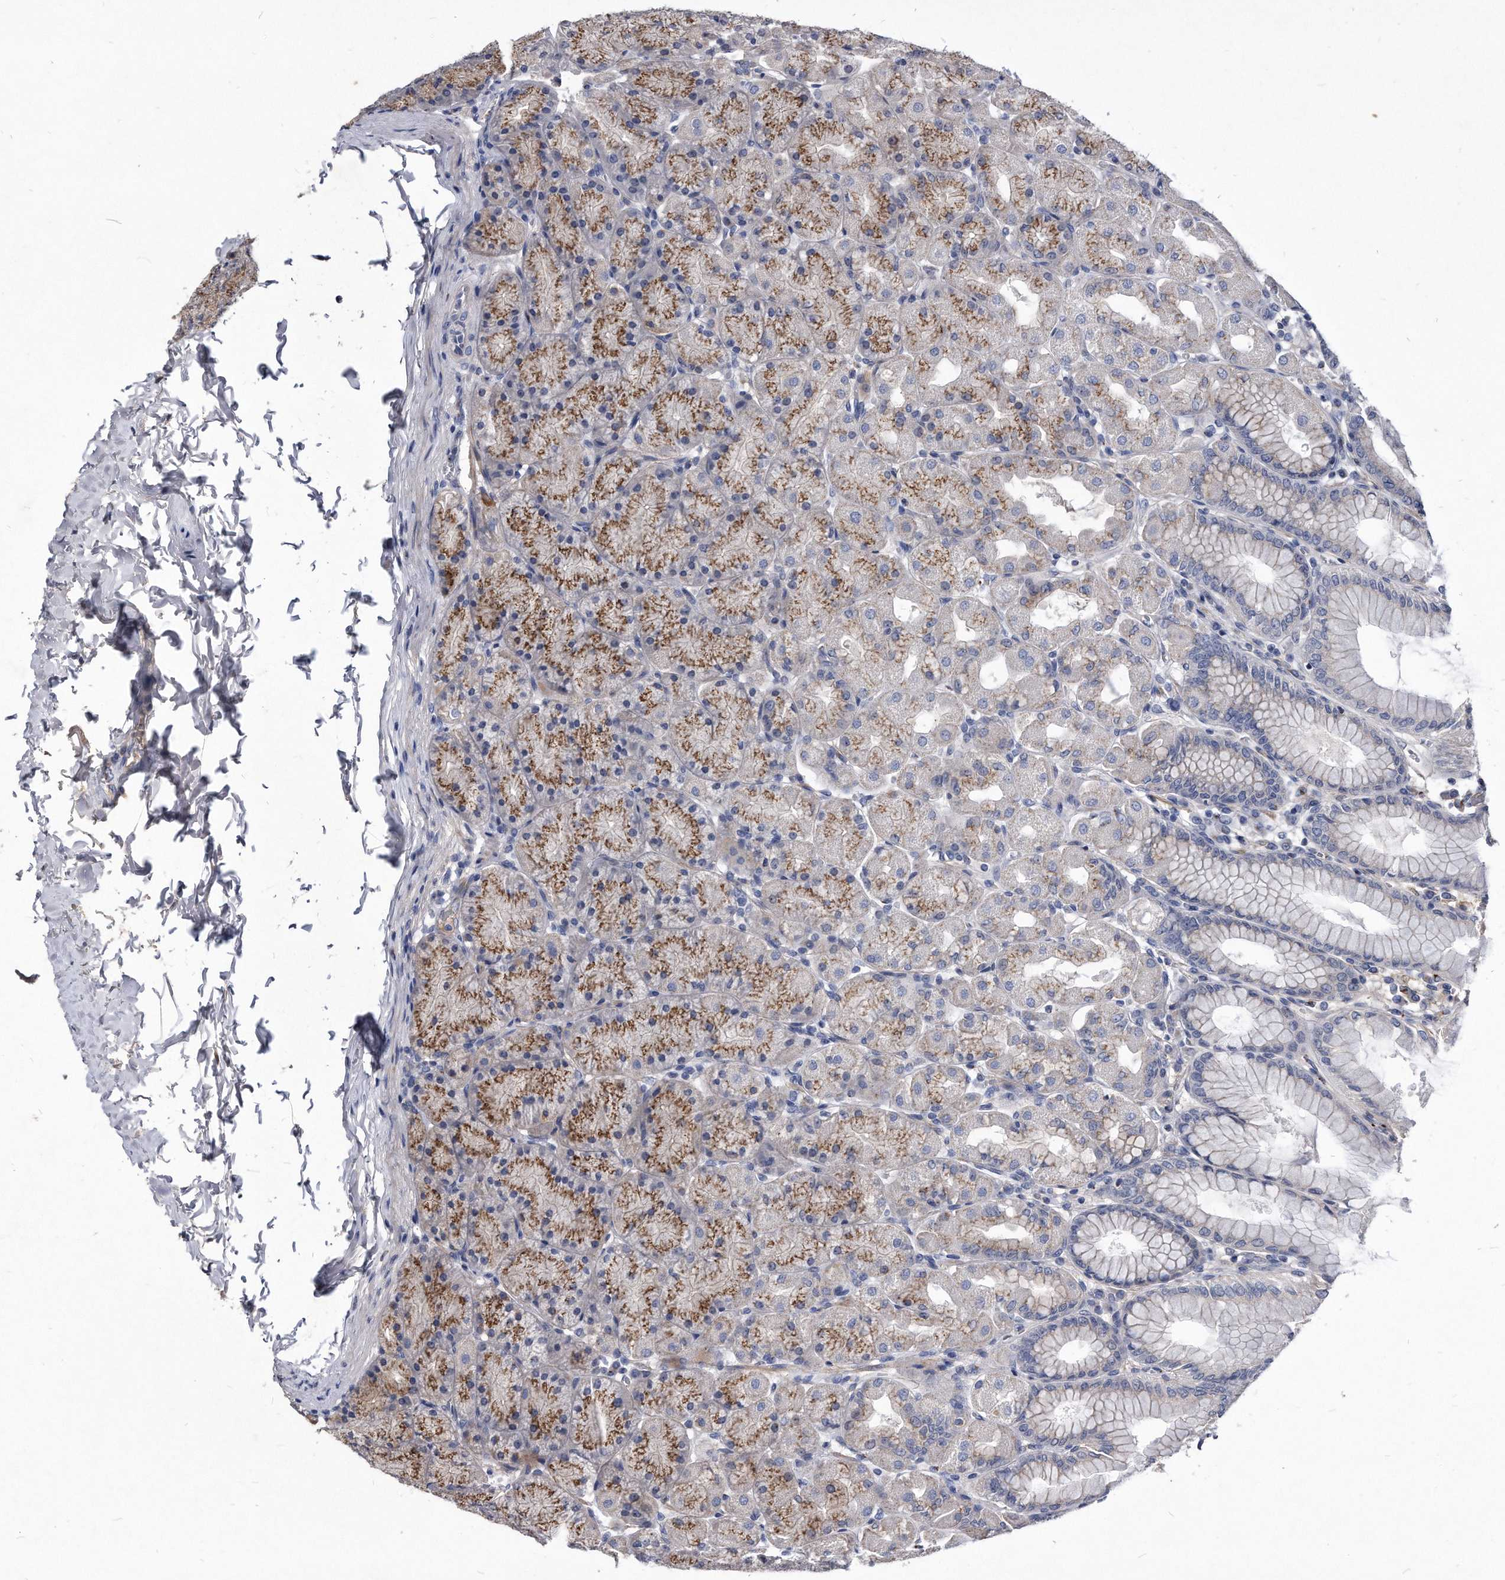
{"staining": {"intensity": "moderate", "quantity": "25%-75%", "location": "cytoplasmic/membranous"}, "tissue": "stomach", "cell_type": "Glandular cells", "image_type": "normal", "snomed": [{"axis": "morphology", "description": "Normal tissue, NOS"}, {"axis": "topography", "description": "Stomach, upper"}], "caption": "Stomach was stained to show a protein in brown. There is medium levels of moderate cytoplasmic/membranous positivity in about 25%-75% of glandular cells. Ihc stains the protein of interest in brown and the nuclei are stained blue.", "gene": "MGAT4A", "patient": {"sex": "female", "age": 56}}